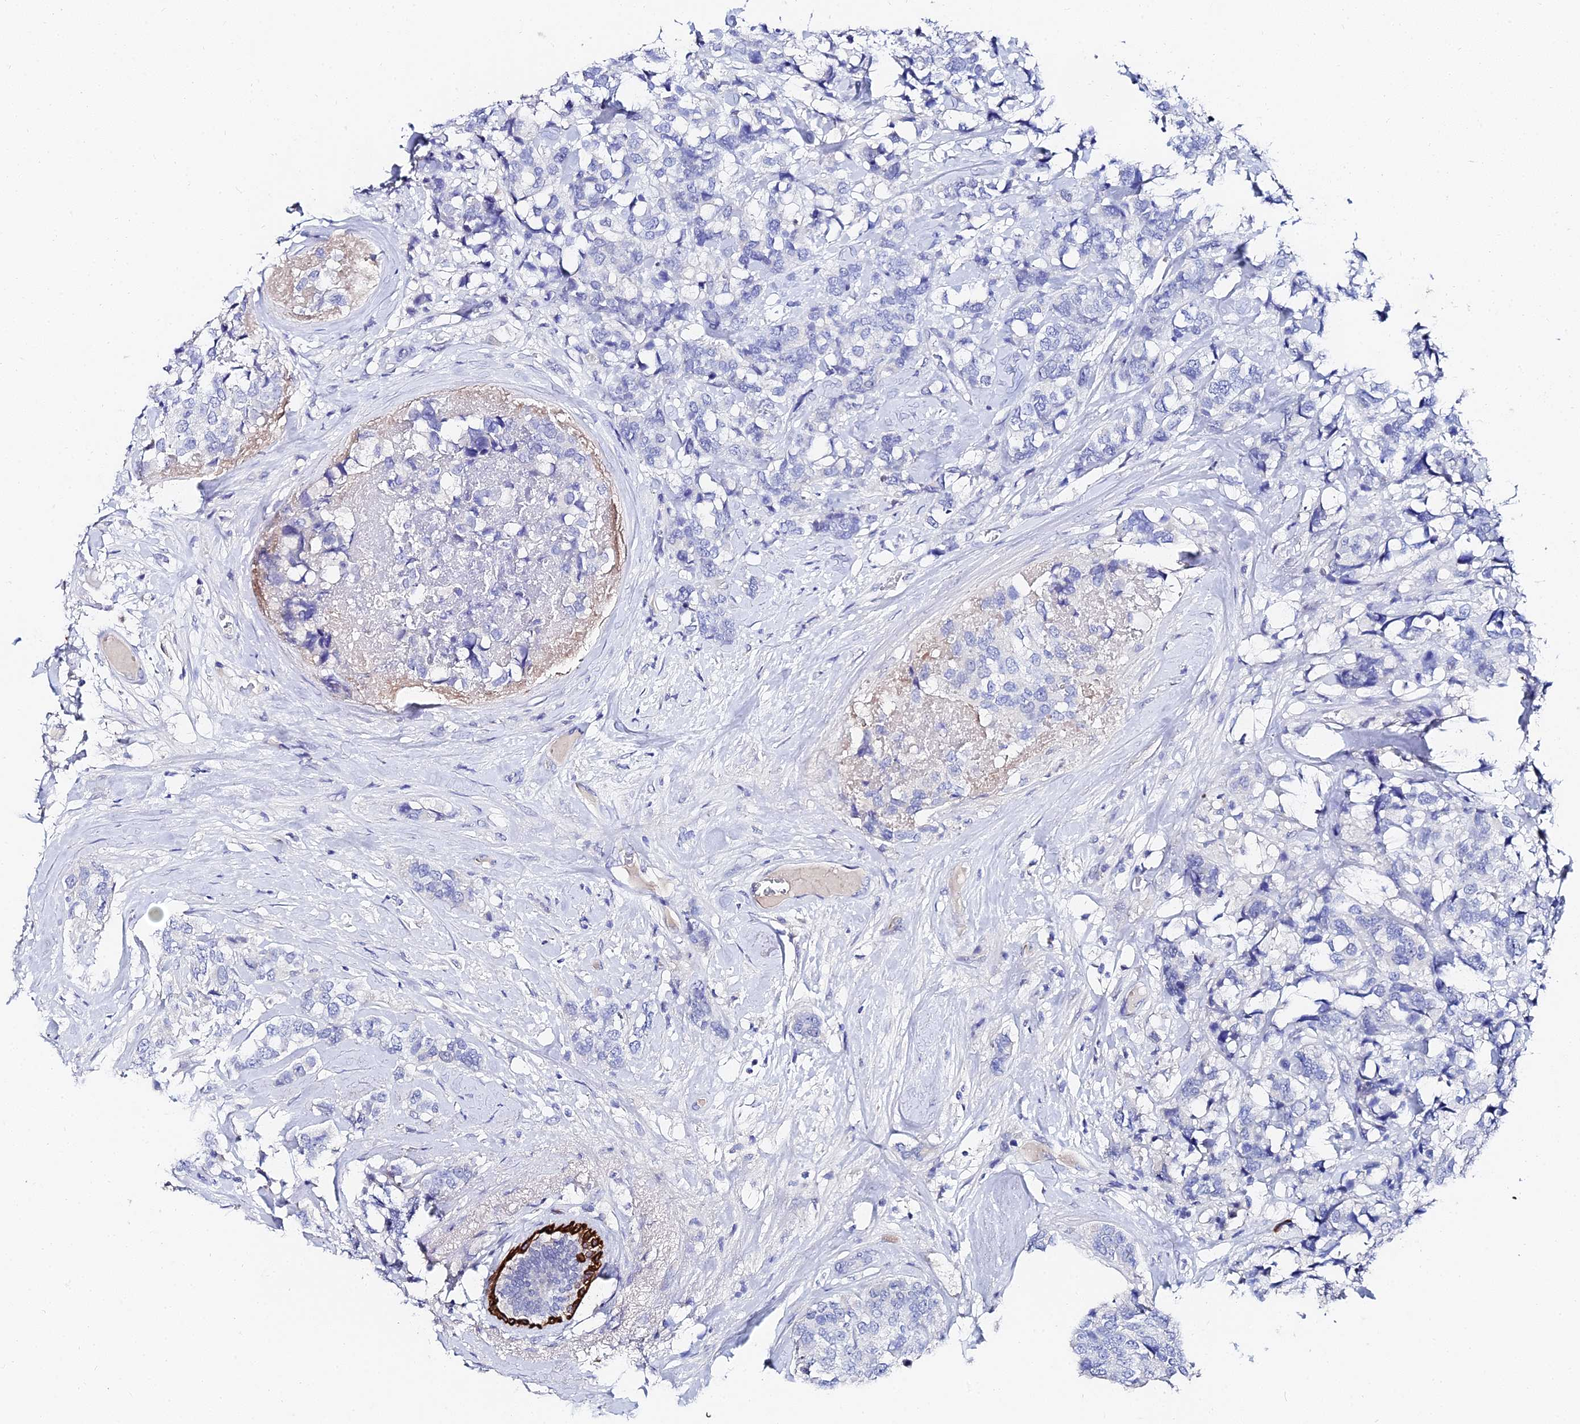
{"staining": {"intensity": "negative", "quantity": "none", "location": "none"}, "tissue": "breast cancer", "cell_type": "Tumor cells", "image_type": "cancer", "snomed": [{"axis": "morphology", "description": "Lobular carcinoma"}, {"axis": "topography", "description": "Breast"}], "caption": "An immunohistochemistry (IHC) histopathology image of breast cancer is shown. There is no staining in tumor cells of breast cancer.", "gene": "KRT17", "patient": {"sex": "female", "age": 59}}